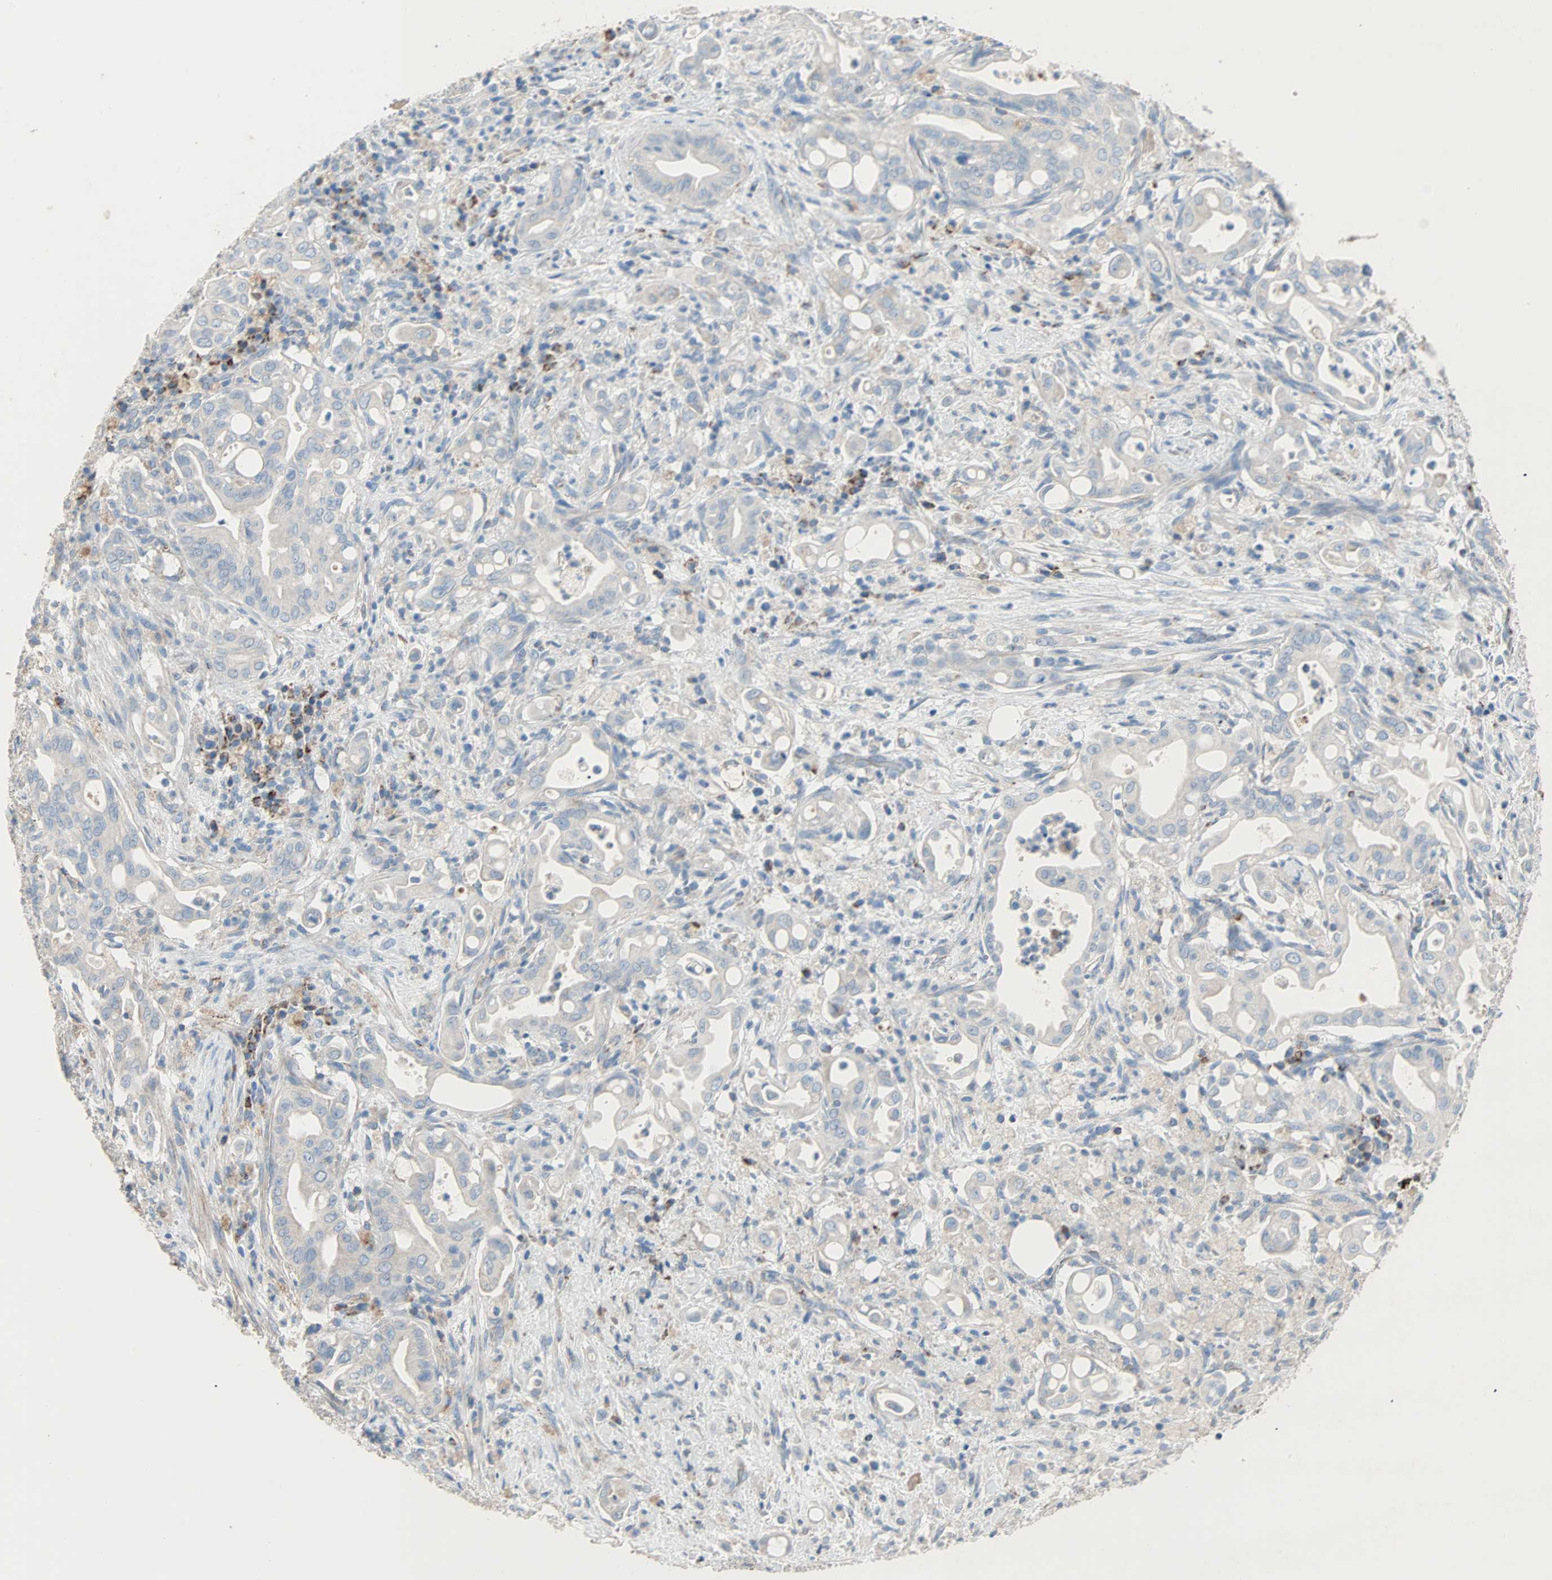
{"staining": {"intensity": "negative", "quantity": "none", "location": "none"}, "tissue": "liver cancer", "cell_type": "Tumor cells", "image_type": "cancer", "snomed": [{"axis": "morphology", "description": "Cholangiocarcinoma"}, {"axis": "topography", "description": "Liver"}], "caption": "Tumor cells are negative for protein expression in human liver cholangiocarcinoma.", "gene": "ACVRL1", "patient": {"sex": "female", "age": 68}}